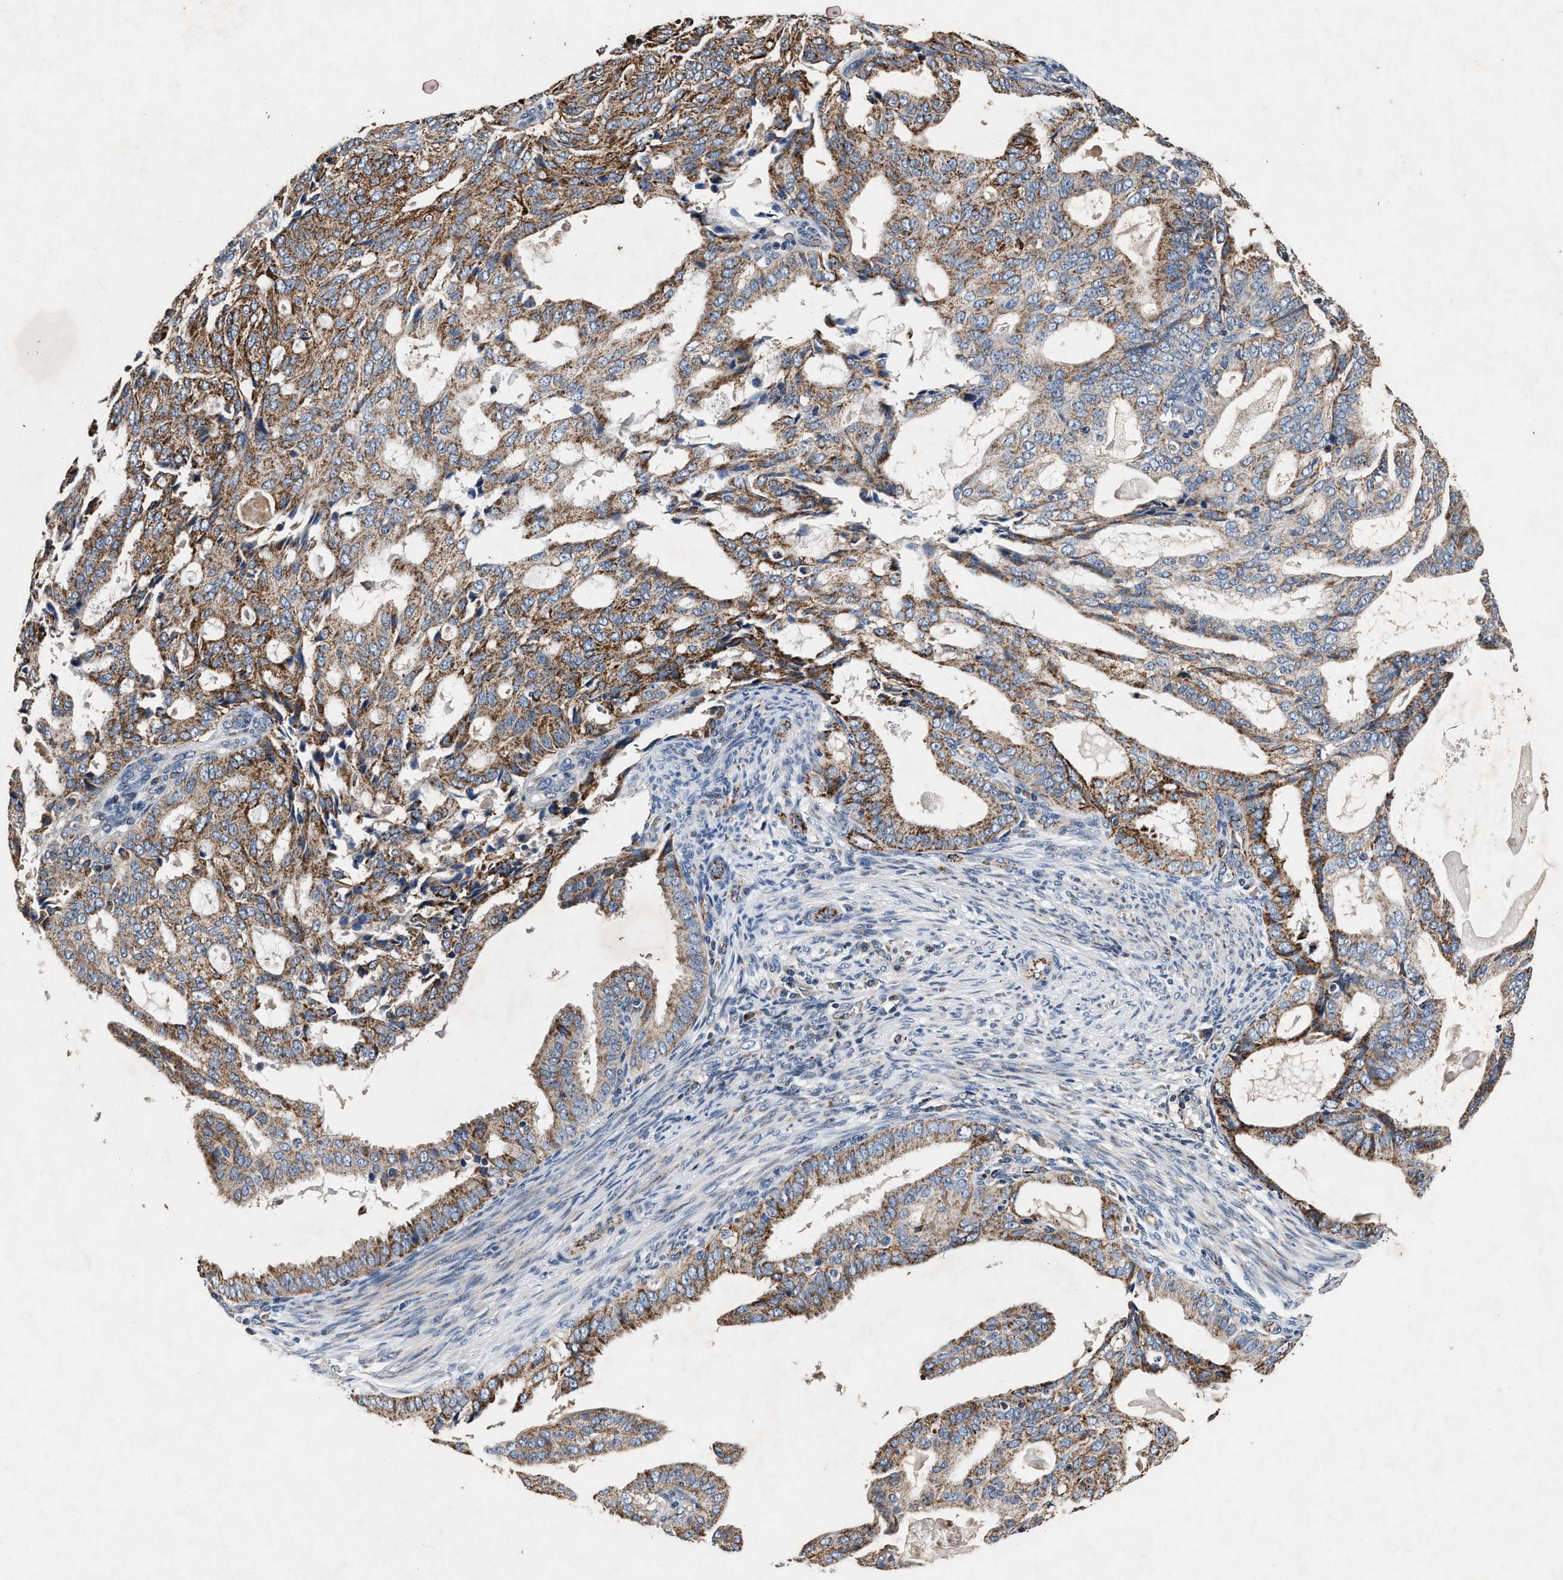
{"staining": {"intensity": "moderate", "quantity": ">75%", "location": "cytoplasmic/membranous"}, "tissue": "endometrial cancer", "cell_type": "Tumor cells", "image_type": "cancer", "snomed": [{"axis": "morphology", "description": "Adenocarcinoma, NOS"}, {"axis": "topography", "description": "Endometrium"}], "caption": "A histopathology image showing moderate cytoplasmic/membranous staining in approximately >75% of tumor cells in endometrial cancer (adenocarcinoma), as visualized by brown immunohistochemical staining.", "gene": "PKD2L1", "patient": {"sex": "female", "age": 58}}